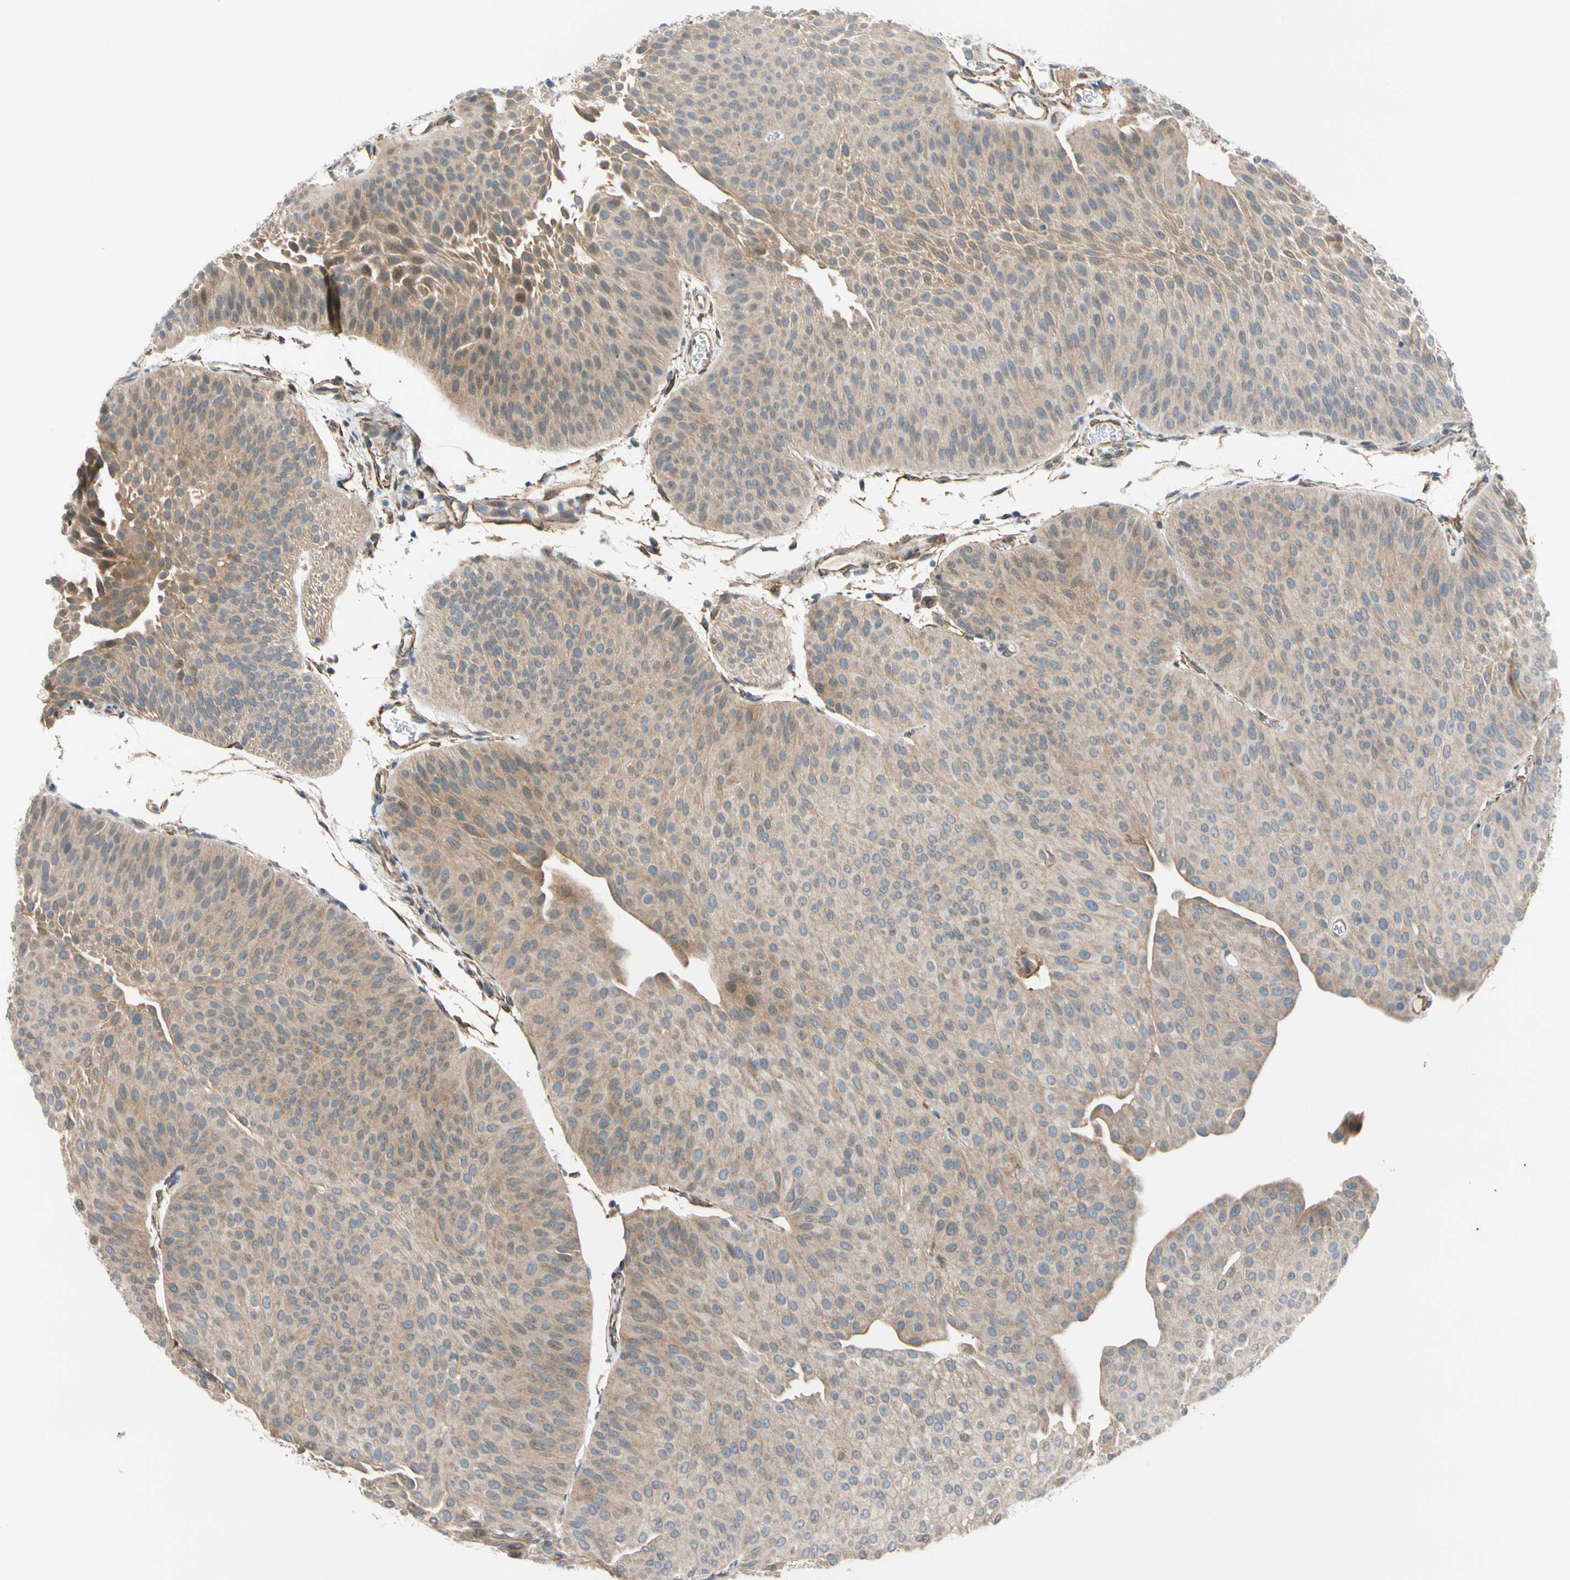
{"staining": {"intensity": "weak", "quantity": ">75%", "location": "cytoplasmic/membranous"}, "tissue": "urothelial cancer", "cell_type": "Tumor cells", "image_type": "cancer", "snomed": [{"axis": "morphology", "description": "Urothelial carcinoma, Low grade"}, {"axis": "topography", "description": "Urinary bladder"}], "caption": "Approximately >75% of tumor cells in urothelial carcinoma (low-grade) demonstrate weak cytoplasmic/membranous protein positivity as visualized by brown immunohistochemical staining.", "gene": "LIMK2", "patient": {"sex": "female", "age": 60}}